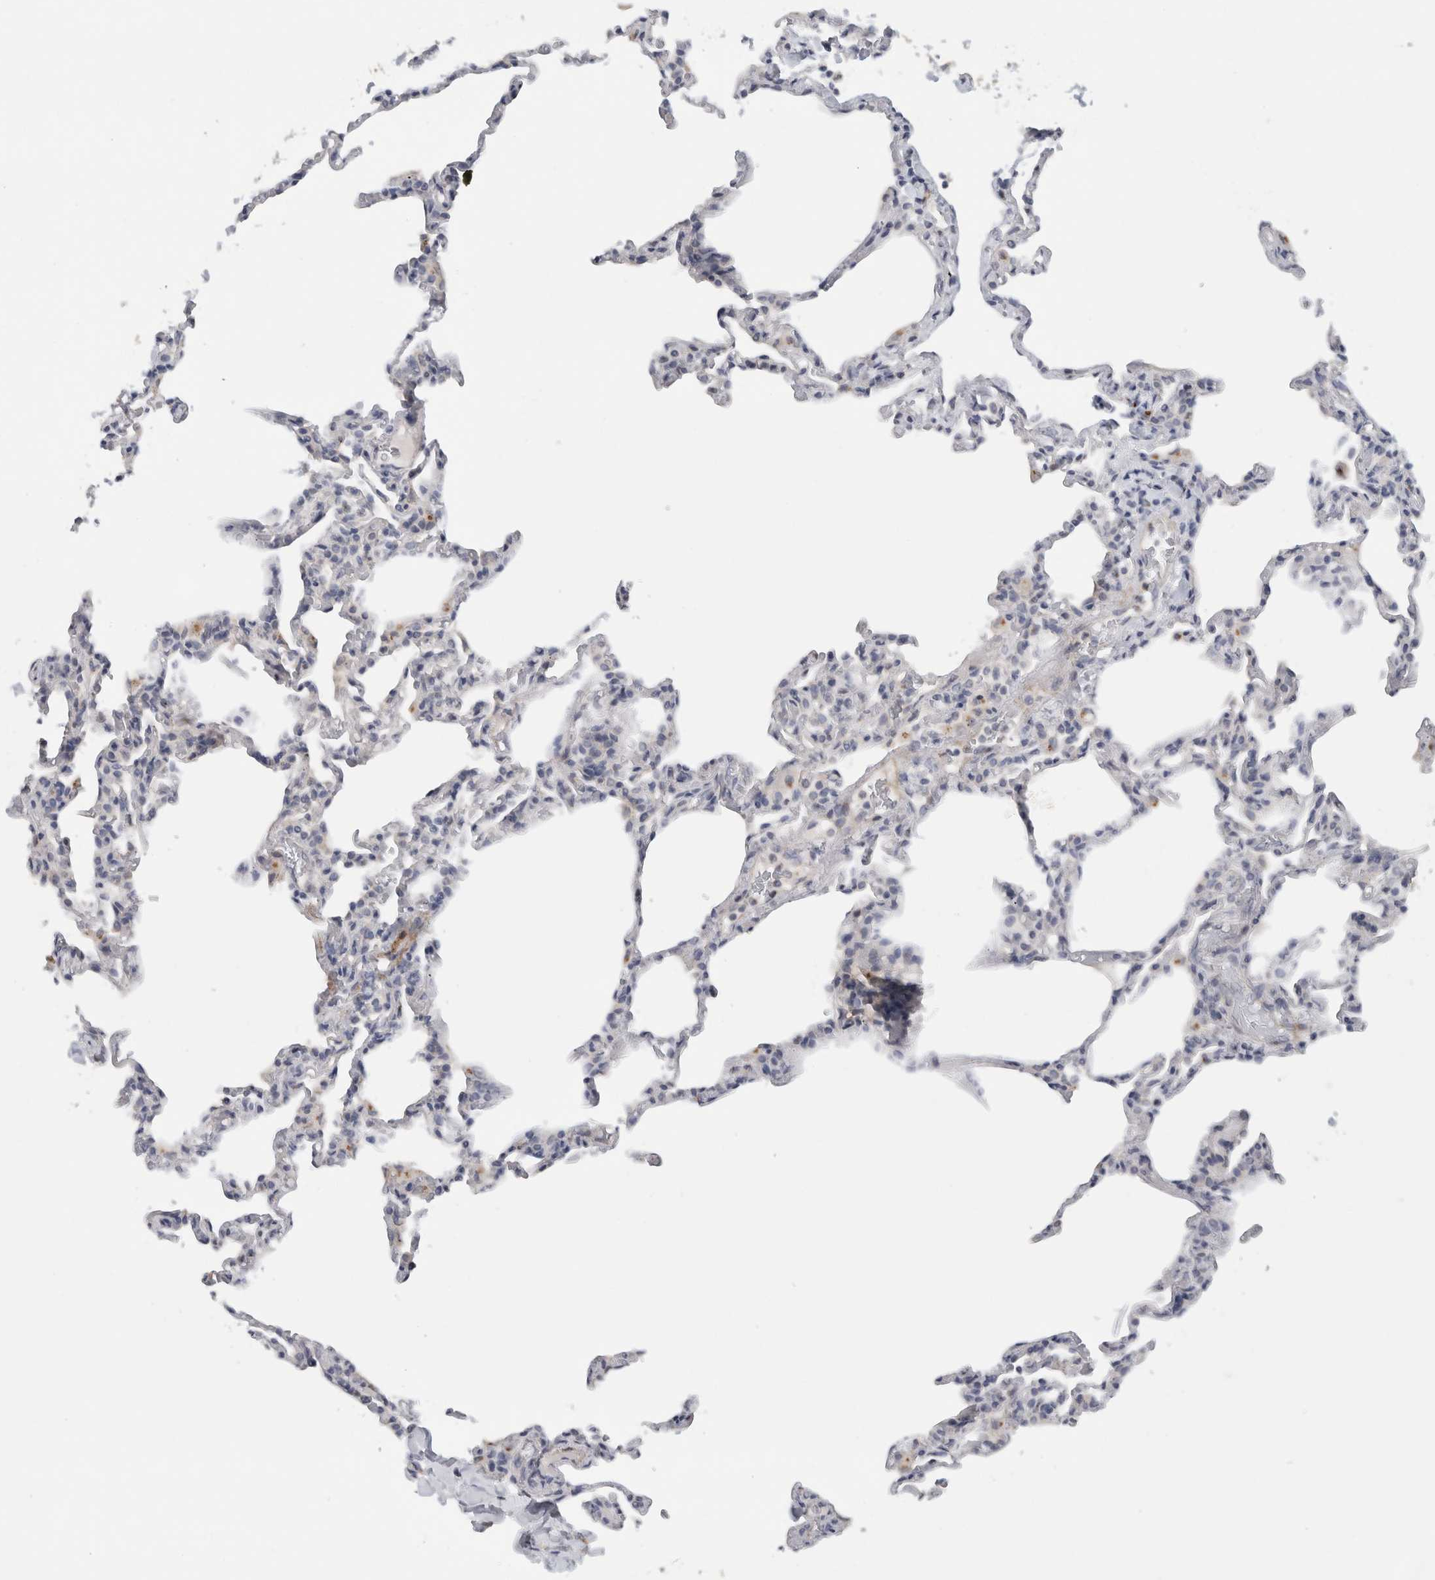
{"staining": {"intensity": "negative", "quantity": "none", "location": "none"}, "tissue": "lung", "cell_type": "Alveolar cells", "image_type": "normal", "snomed": [{"axis": "morphology", "description": "Normal tissue, NOS"}, {"axis": "topography", "description": "Lung"}], "caption": "Immunohistochemistry photomicrograph of unremarkable lung: human lung stained with DAB (3,3'-diaminobenzidine) demonstrates no significant protein positivity in alveolar cells. (Stains: DAB immunohistochemistry (IHC) with hematoxylin counter stain, Microscopy: brightfield microscopy at high magnification).", "gene": "MGAT1", "patient": {"sex": "male", "age": 20}}